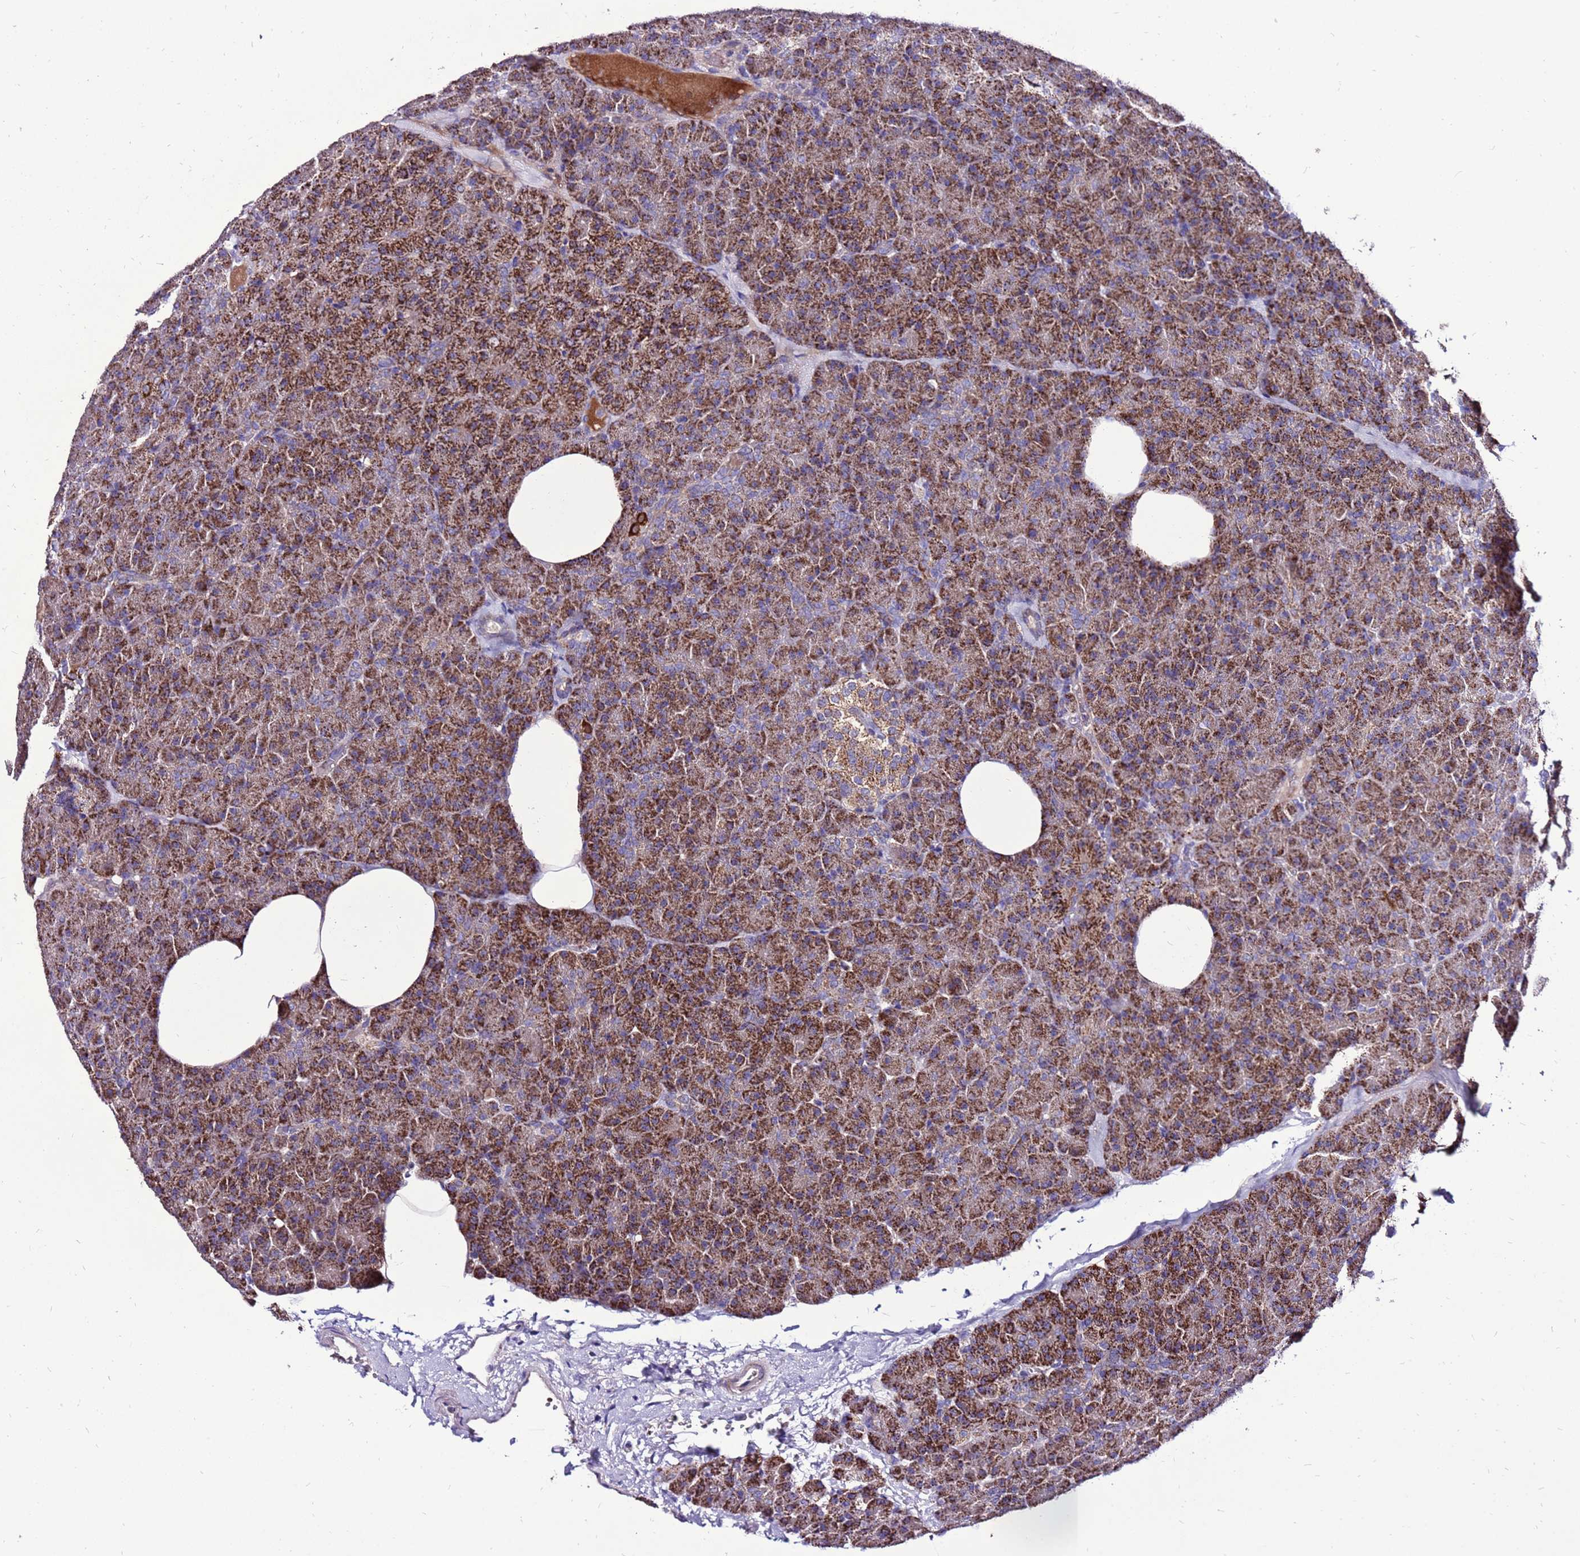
{"staining": {"intensity": "strong", "quantity": ">75%", "location": "cytoplasmic/membranous"}, "tissue": "pancreas", "cell_type": "Exocrine glandular cells", "image_type": "normal", "snomed": [{"axis": "morphology", "description": "Normal tissue, NOS"}, {"axis": "morphology", "description": "Carcinoid, malignant, NOS"}, {"axis": "topography", "description": "Pancreas"}], "caption": "About >75% of exocrine glandular cells in benign human pancreas demonstrate strong cytoplasmic/membranous protein staining as visualized by brown immunohistochemical staining.", "gene": "SPSB3", "patient": {"sex": "female", "age": 35}}